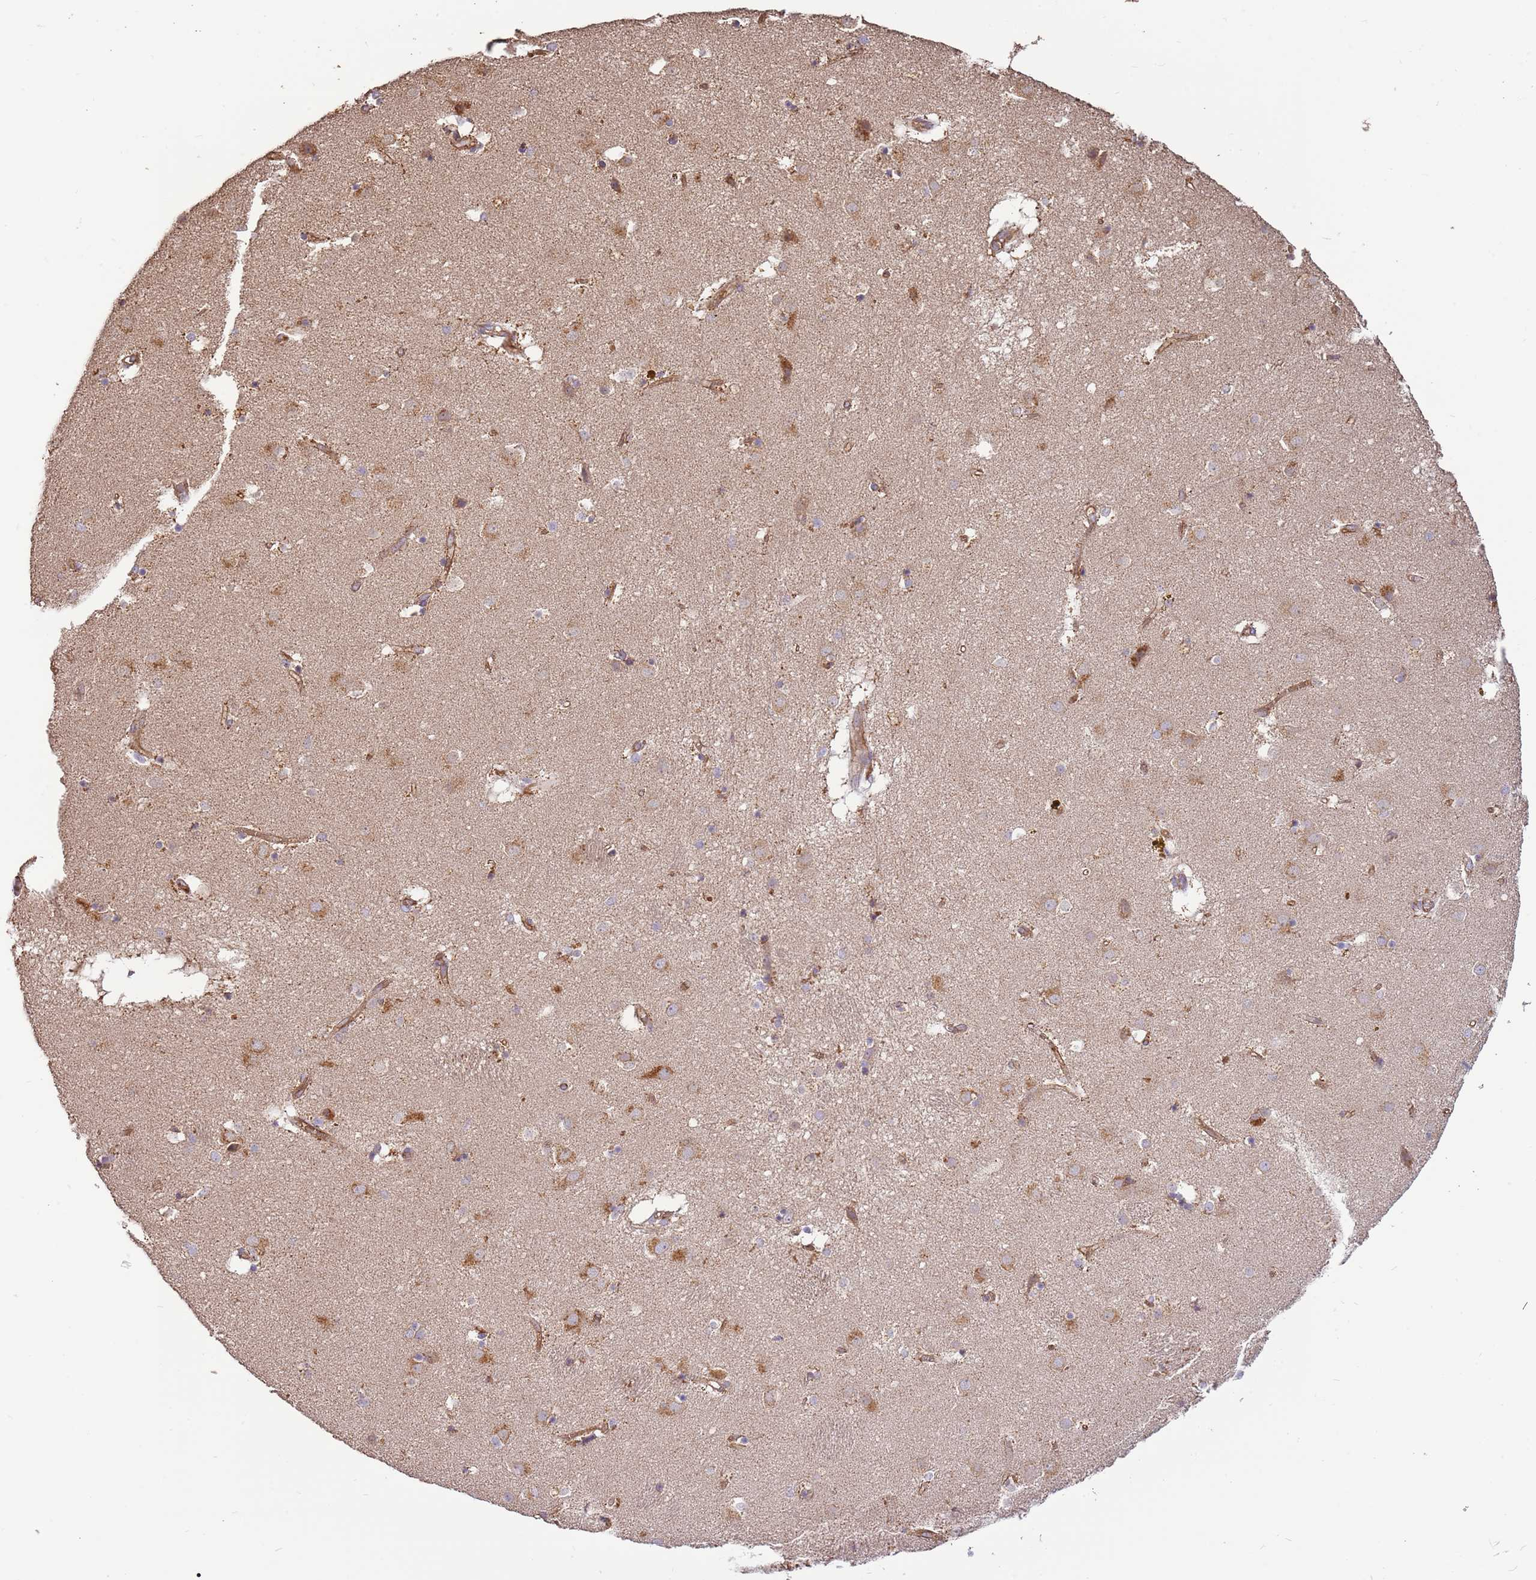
{"staining": {"intensity": "moderate", "quantity": "<25%", "location": "cytoplasmic/membranous"}, "tissue": "caudate", "cell_type": "Glial cells", "image_type": "normal", "snomed": [{"axis": "morphology", "description": "Normal tissue, NOS"}, {"axis": "topography", "description": "Lateral ventricle wall"}], "caption": "Caudate stained with a brown dye reveals moderate cytoplasmic/membranous positive expression in approximately <25% of glial cells.", "gene": "DOCK9", "patient": {"sex": "male", "age": 70}}